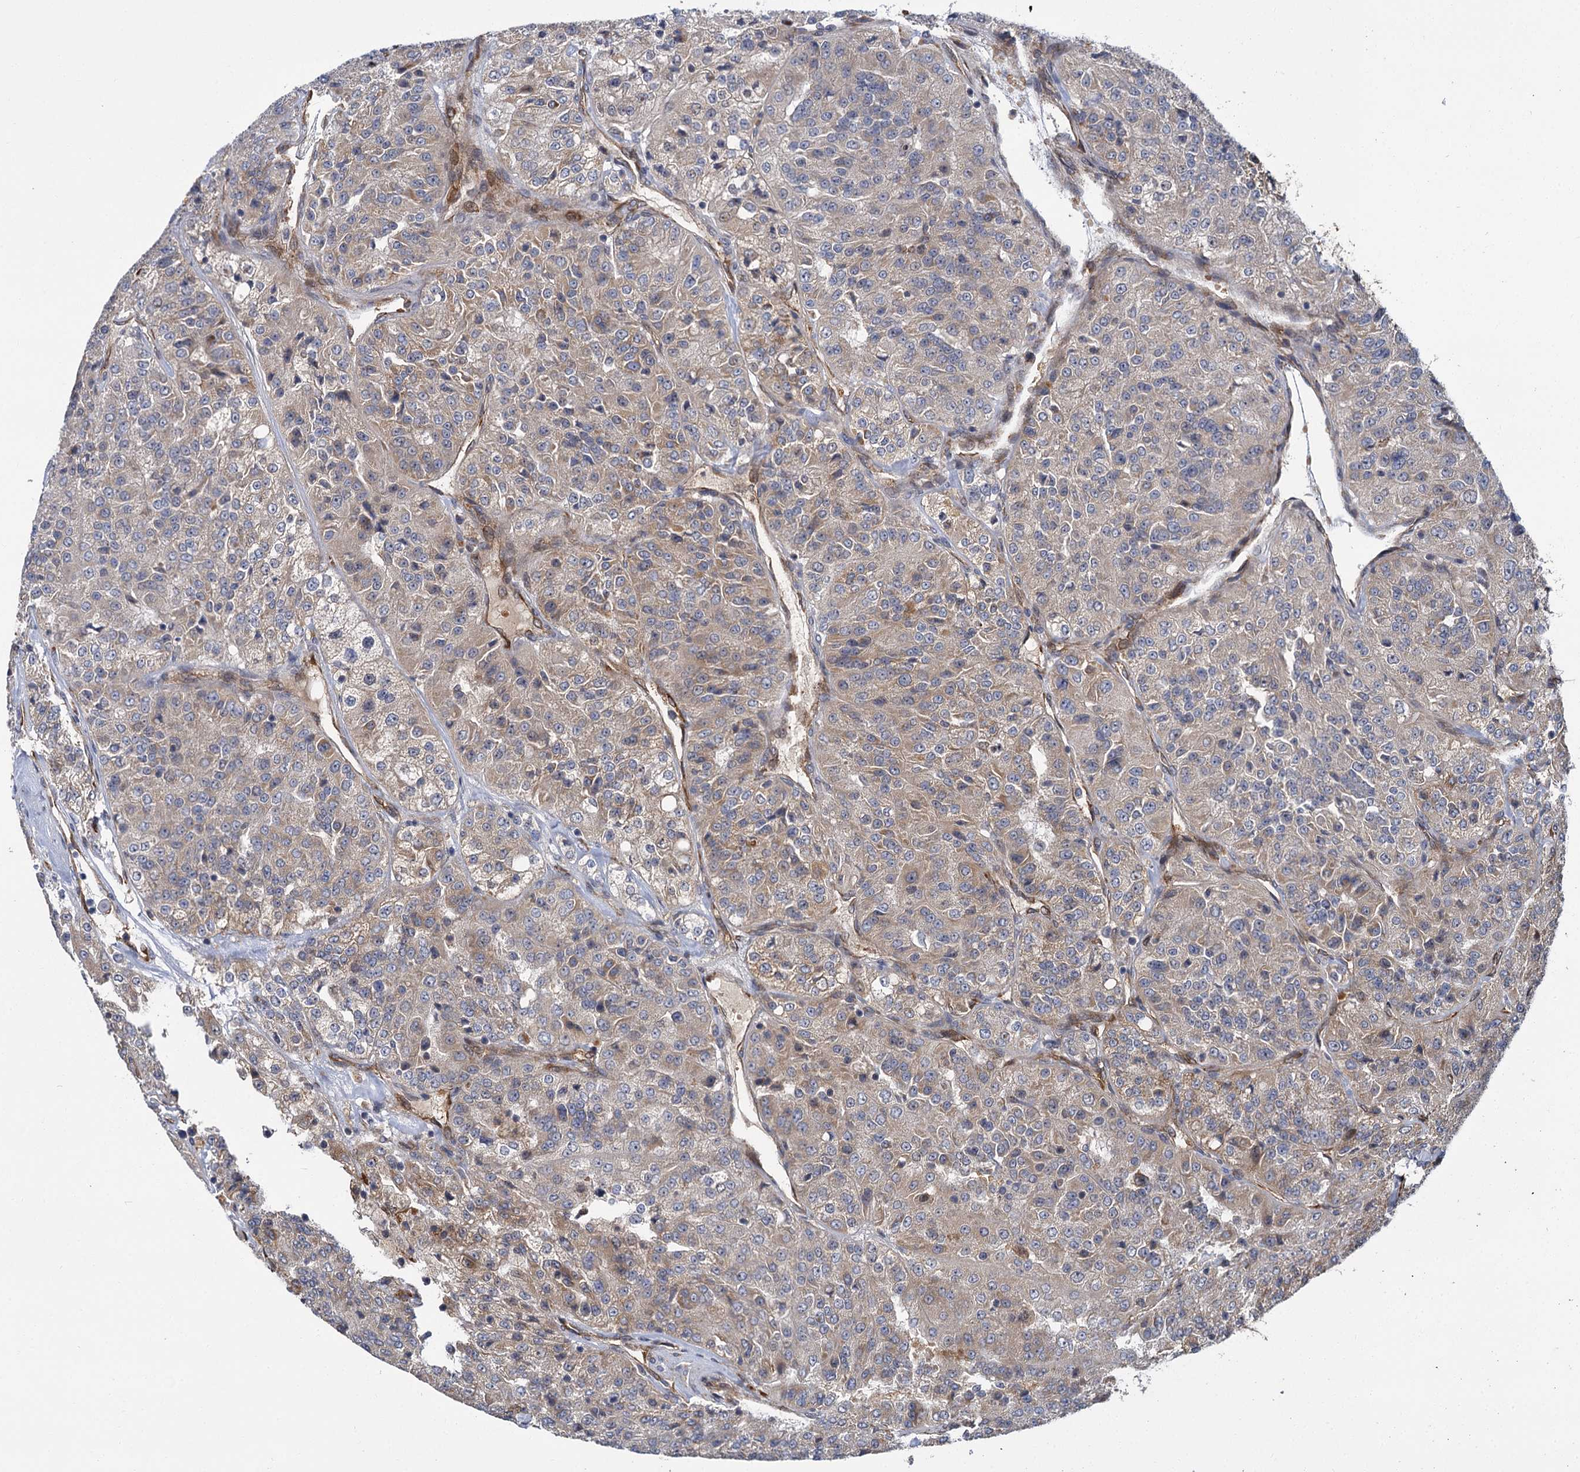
{"staining": {"intensity": "weak", "quantity": "<25%", "location": "cytoplasmic/membranous"}, "tissue": "renal cancer", "cell_type": "Tumor cells", "image_type": "cancer", "snomed": [{"axis": "morphology", "description": "Adenocarcinoma, NOS"}, {"axis": "topography", "description": "Kidney"}], "caption": "Photomicrograph shows no protein positivity in tumor cells of renal cancer tissue.", "gene": "APBA2", "patient": {"sex": "female", "age": 63}}